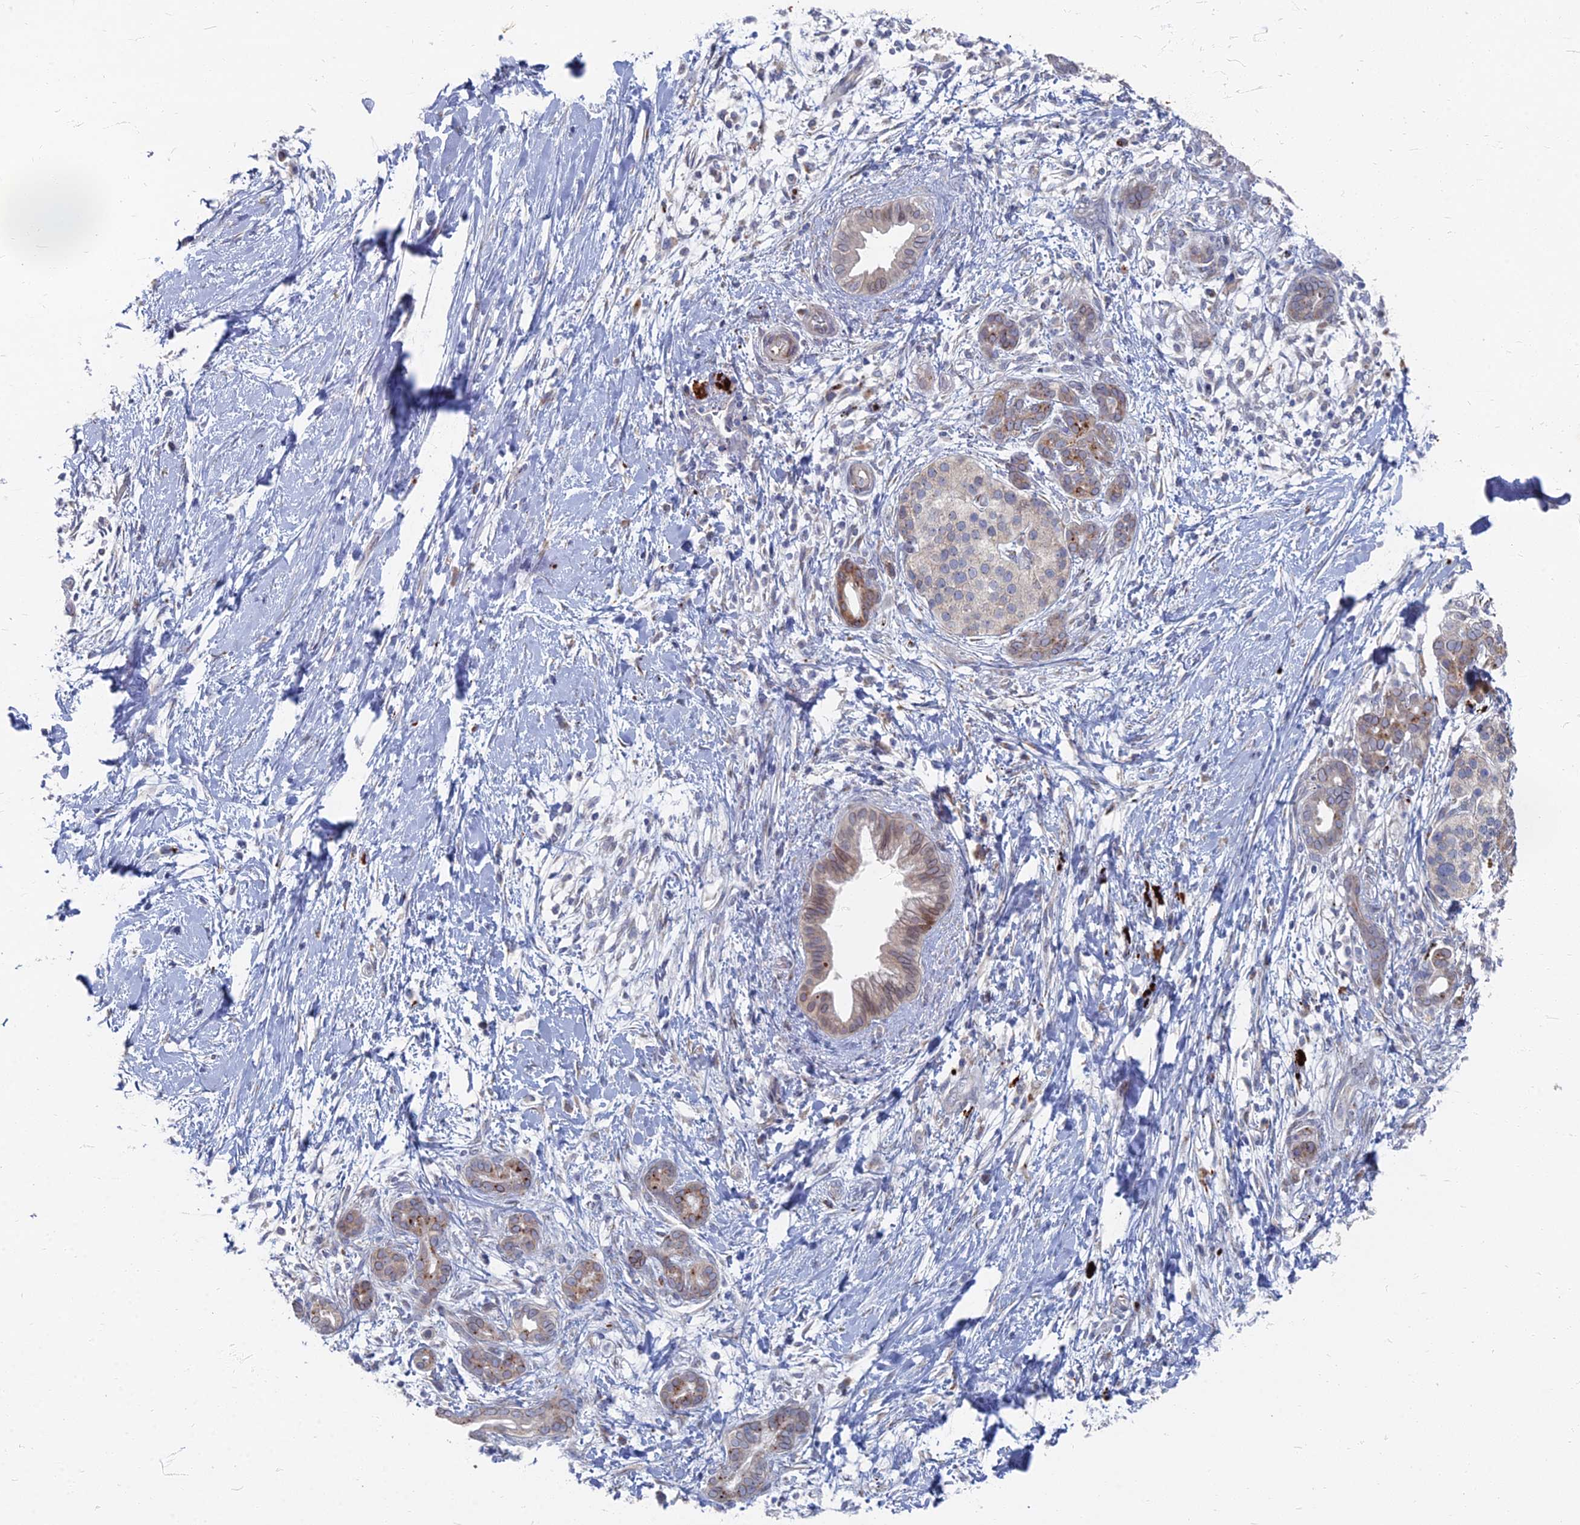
{"staining": {"intensity": "weak", "quantity": "25%-75%", "location": "cytoplasmic/membranous,nuclear"}, "tissue": "pancreatic cancer", "cell_type": "Tumor cells", "image_type": "cancer", "snomed": [{"axis": "morphology", "description": "Adenocarcinoma, NOS"}, {"axis": "topography", "description": "Pancreas"}], "caption": "Pancreatic cancer stained with immunohistochemistry (IHC) displays weak cytoplasmic/membranous and nuclear staining in approximately 25%-75% of tumor cells. The staining was performed using DAB, with brown indicating positive protein expression. Nuclei are stained blue with hematoxylin.", "gene": "TMEM128", "patient": {"sex": "male", "age": 58}}